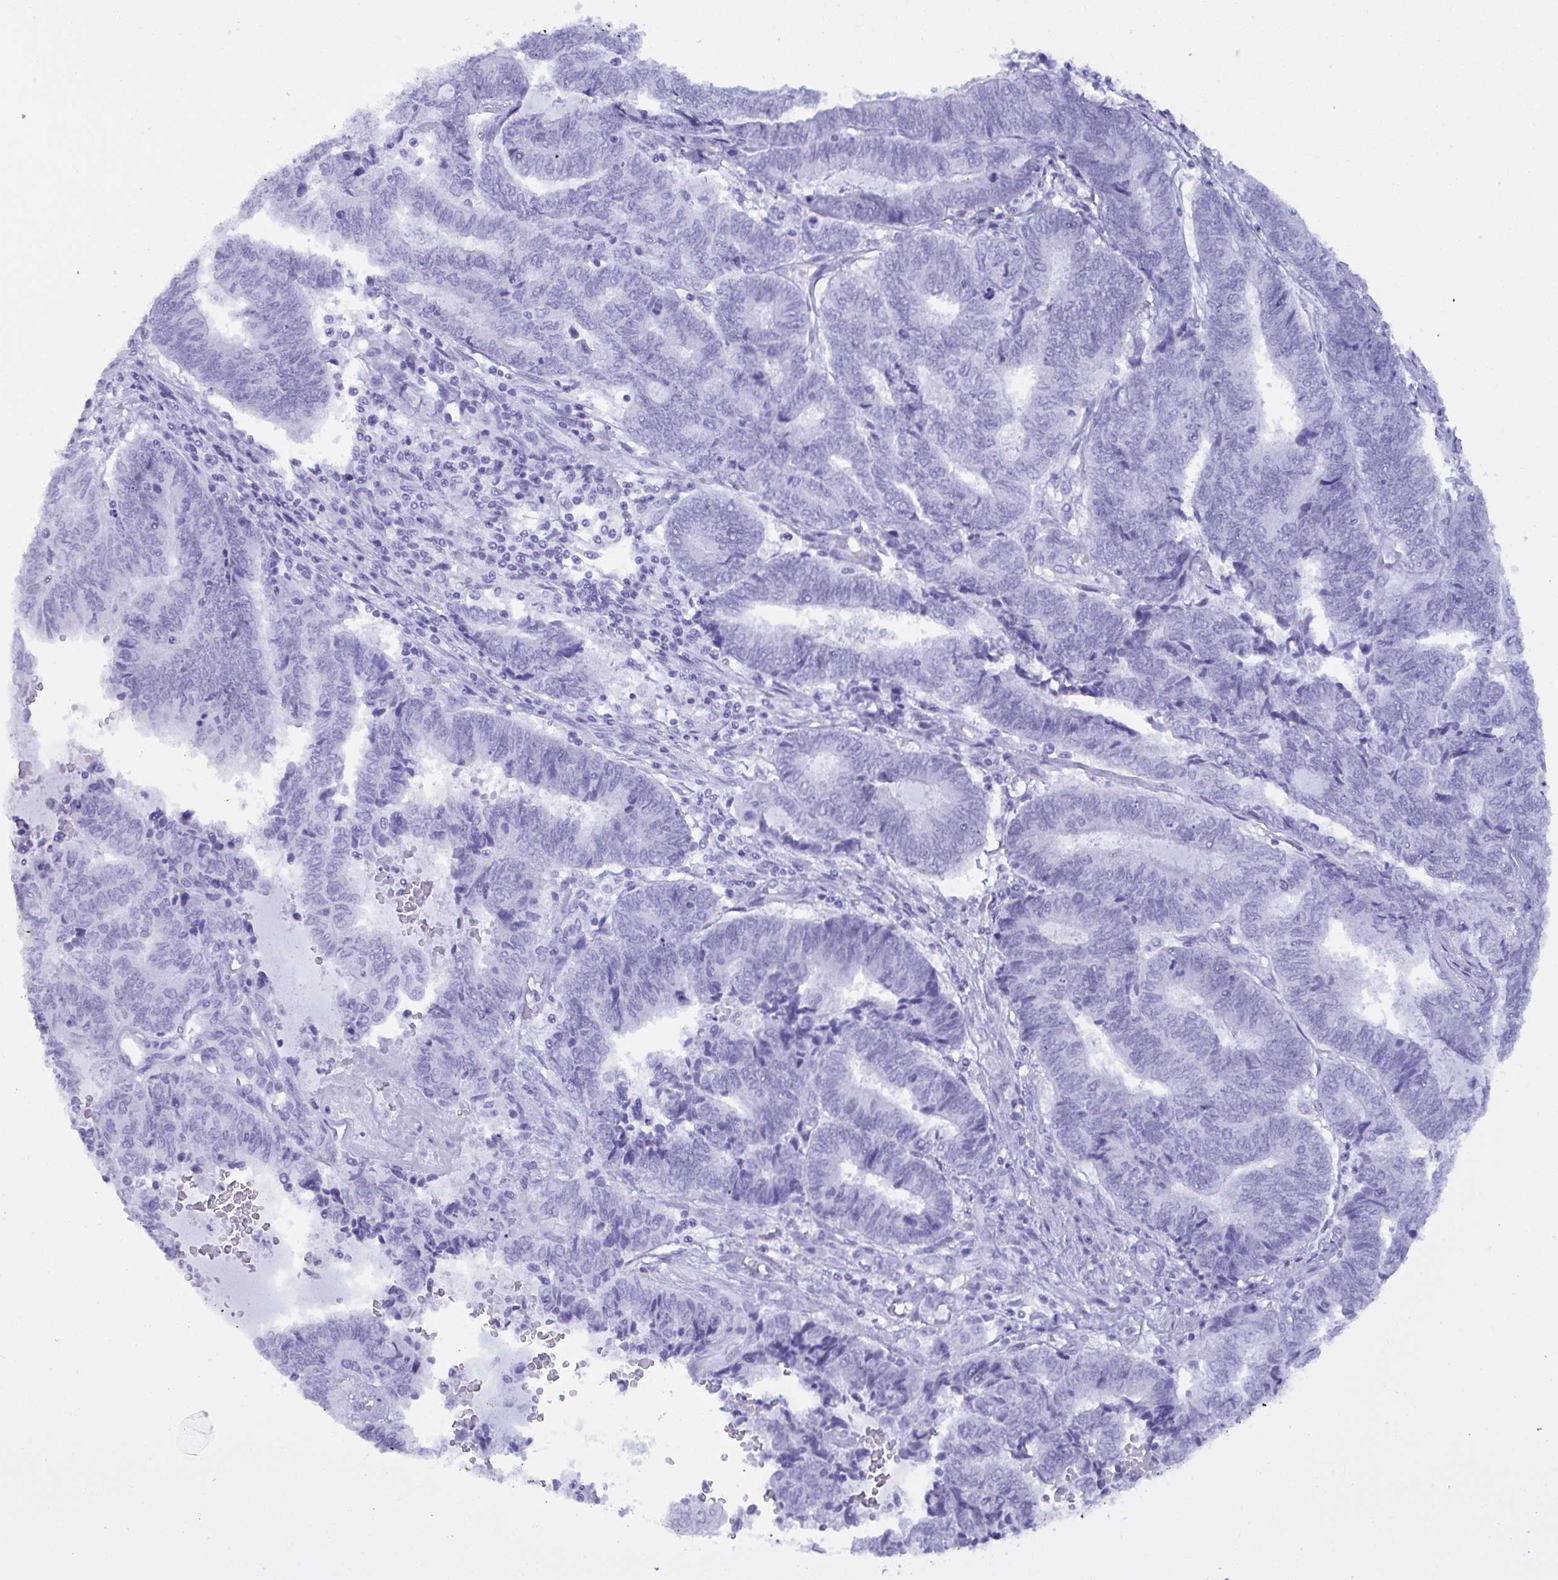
{"staining": {"intensity": "negative", "quantity": "none", "location": "none"}, "tissue": "endometrial cancer", "cell_type": "Tumor cells", "image_type": "cancer", "snomed": [{"axis": "morphology", "description": "Adenocarcinoma, NOS"}, {"axis": "topography", "description": "Uterus"}, {"axis": "topography", "description": "Endometrium"}], "caption": "Immunohistochemical staining of human endometrial adenocarcinoma exhibits no significant positivity in tumor cells. Nuclei are stained in blue.", "gene": "MRGPRG", "patient": {"sex": "female", "age": 70}}